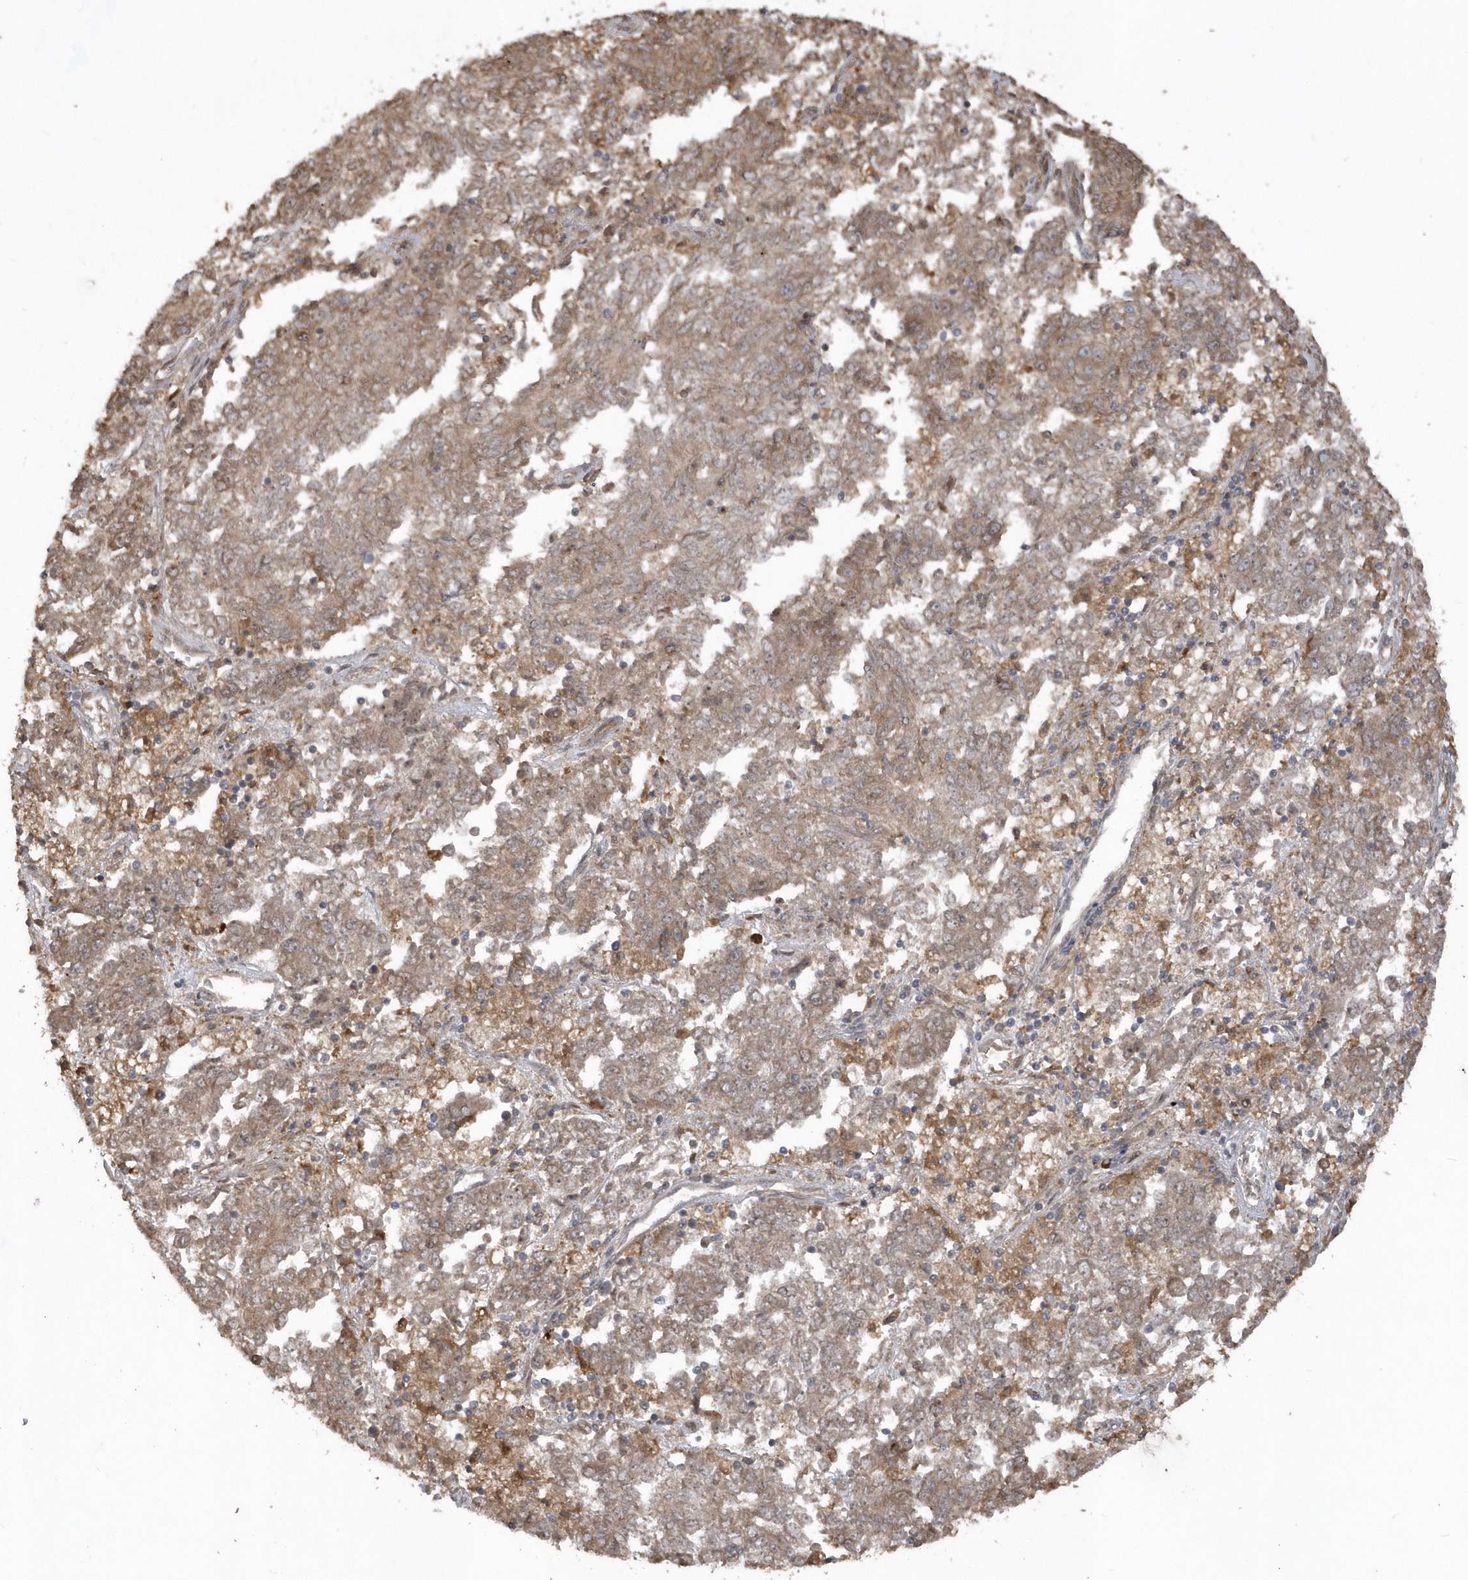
{"staining": {"intensity": "weak", "quantity": ">75%", "location": "cytoplasmic/membranous"}, "tissue": "endometrial cancer", "cell_type": "Tumor cells", "image_type": "cancer", "snomed": [{"axis": "morphology", "description": "Adenocarcinoma, NOS"}, {"axis": "topography", "description": "Endometrium"}], "caption": "Immunohistochemistry (IHC) histopathology image of neoplastic tissue: human endometrial adenocarcinoma stained using IHC reveals low levels of weak protein expression localized specifically in the cytoplasmic/membranous of tumor cells, appearing as a cytoplasmic/membranous brown color.", "gene": "HERPUD1", "patient": {"sex": "female", "age": 80}}